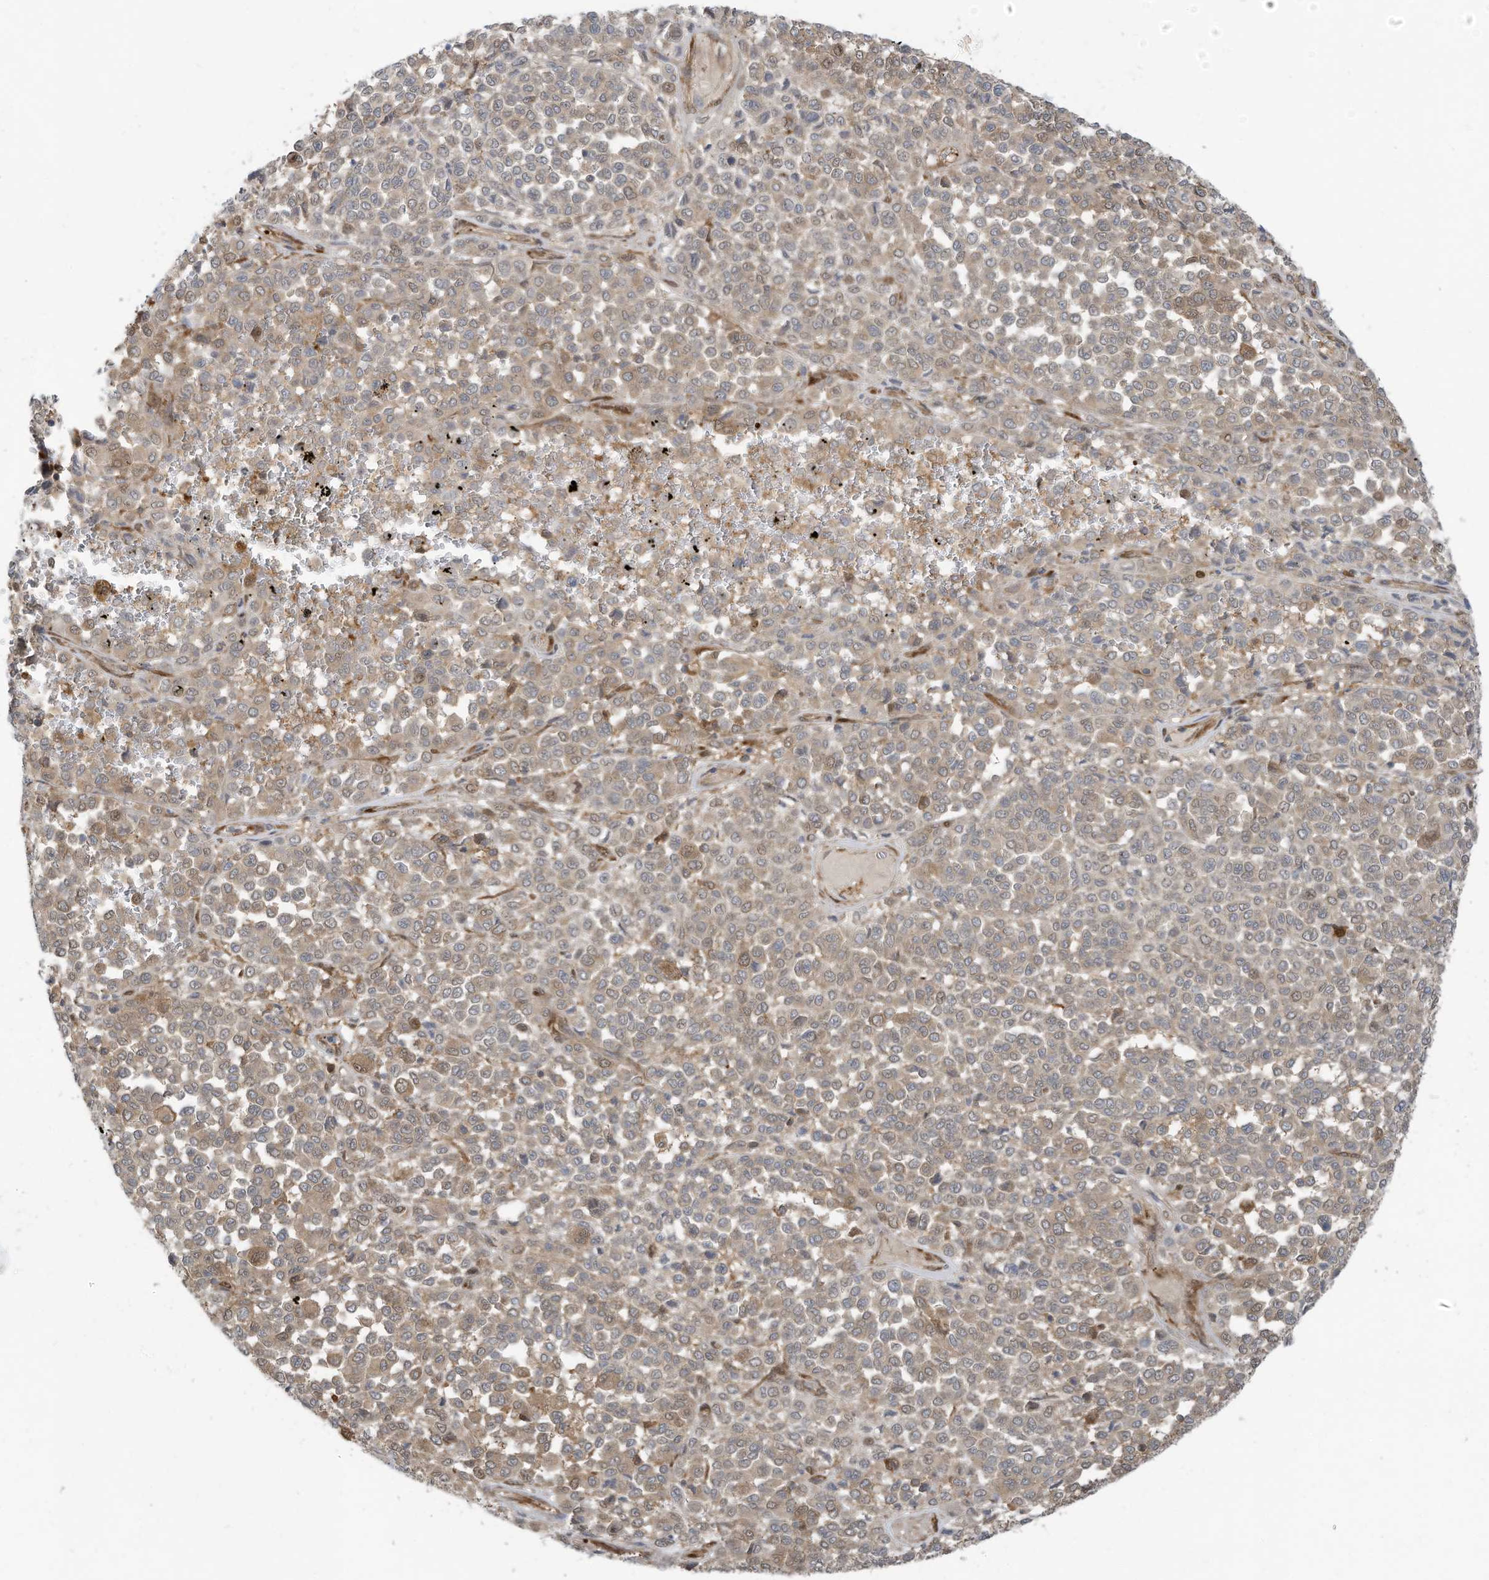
{"staining": {"intensity": "weak", "quantity": ">75%", "location": "cytoplasmic/membranous"}, "tissue": "melanoma", "cell_type": "Tumor cells", "image_type": "cancer", "snomed": [{"axis": "morphology", "description": "Malignant melanoma, Metastatic site"}, {"axis": "topography", "description": "Pancreas"}], "caption": "Immunohistochemical staining of human melanoma reveals low levels of weak cytoplasmic/membranous staining in about >75% of tumor cells. The protein of interest is shown in brown color, while the nuclei are stained blue.", "gene": "USE1", "patient": {"sex": "female", "age": 30}}